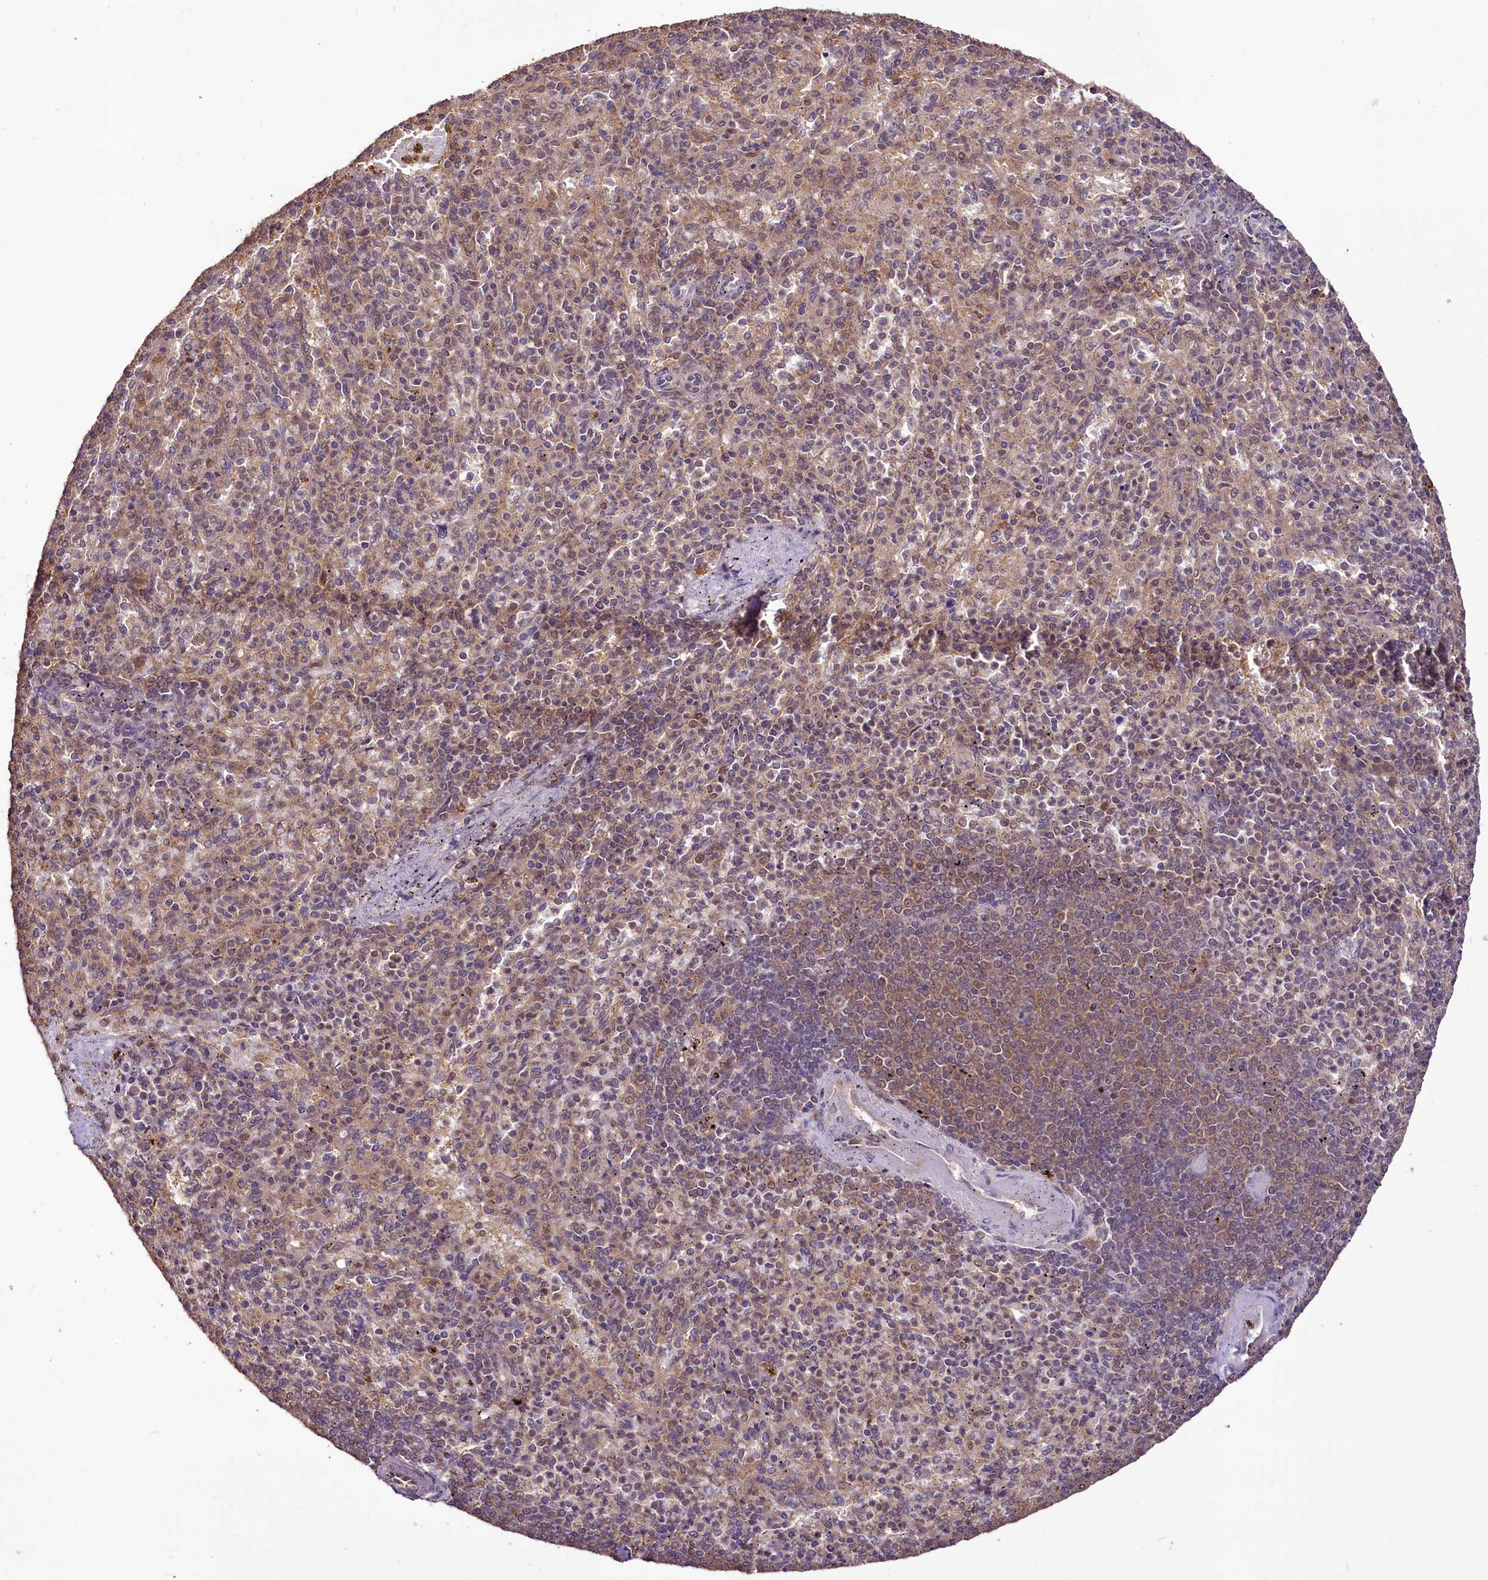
{"staining": {"intensity": "weak", "quantity": "25%-75%", "location": "cytoplasmic/membranous,nuclear"}, "tissue": "spleen", "cell_type": "Cells in red pulp", "image_type": "normal", "snomed": [{"axis": "morphology", "description": "Normal tissue, NOS"}, {"axis": "topography", "description": "Spleen"}], "caption": "Immunohistochemistry (IHC) (DAB) staining of normal human spleen shows weak cytoplasmic/membranous,nuclear protein staining in about 25%-75% of cells in red pulp.", "gene": "RRP8", "patient": {"sex": "female", "age": 74}}